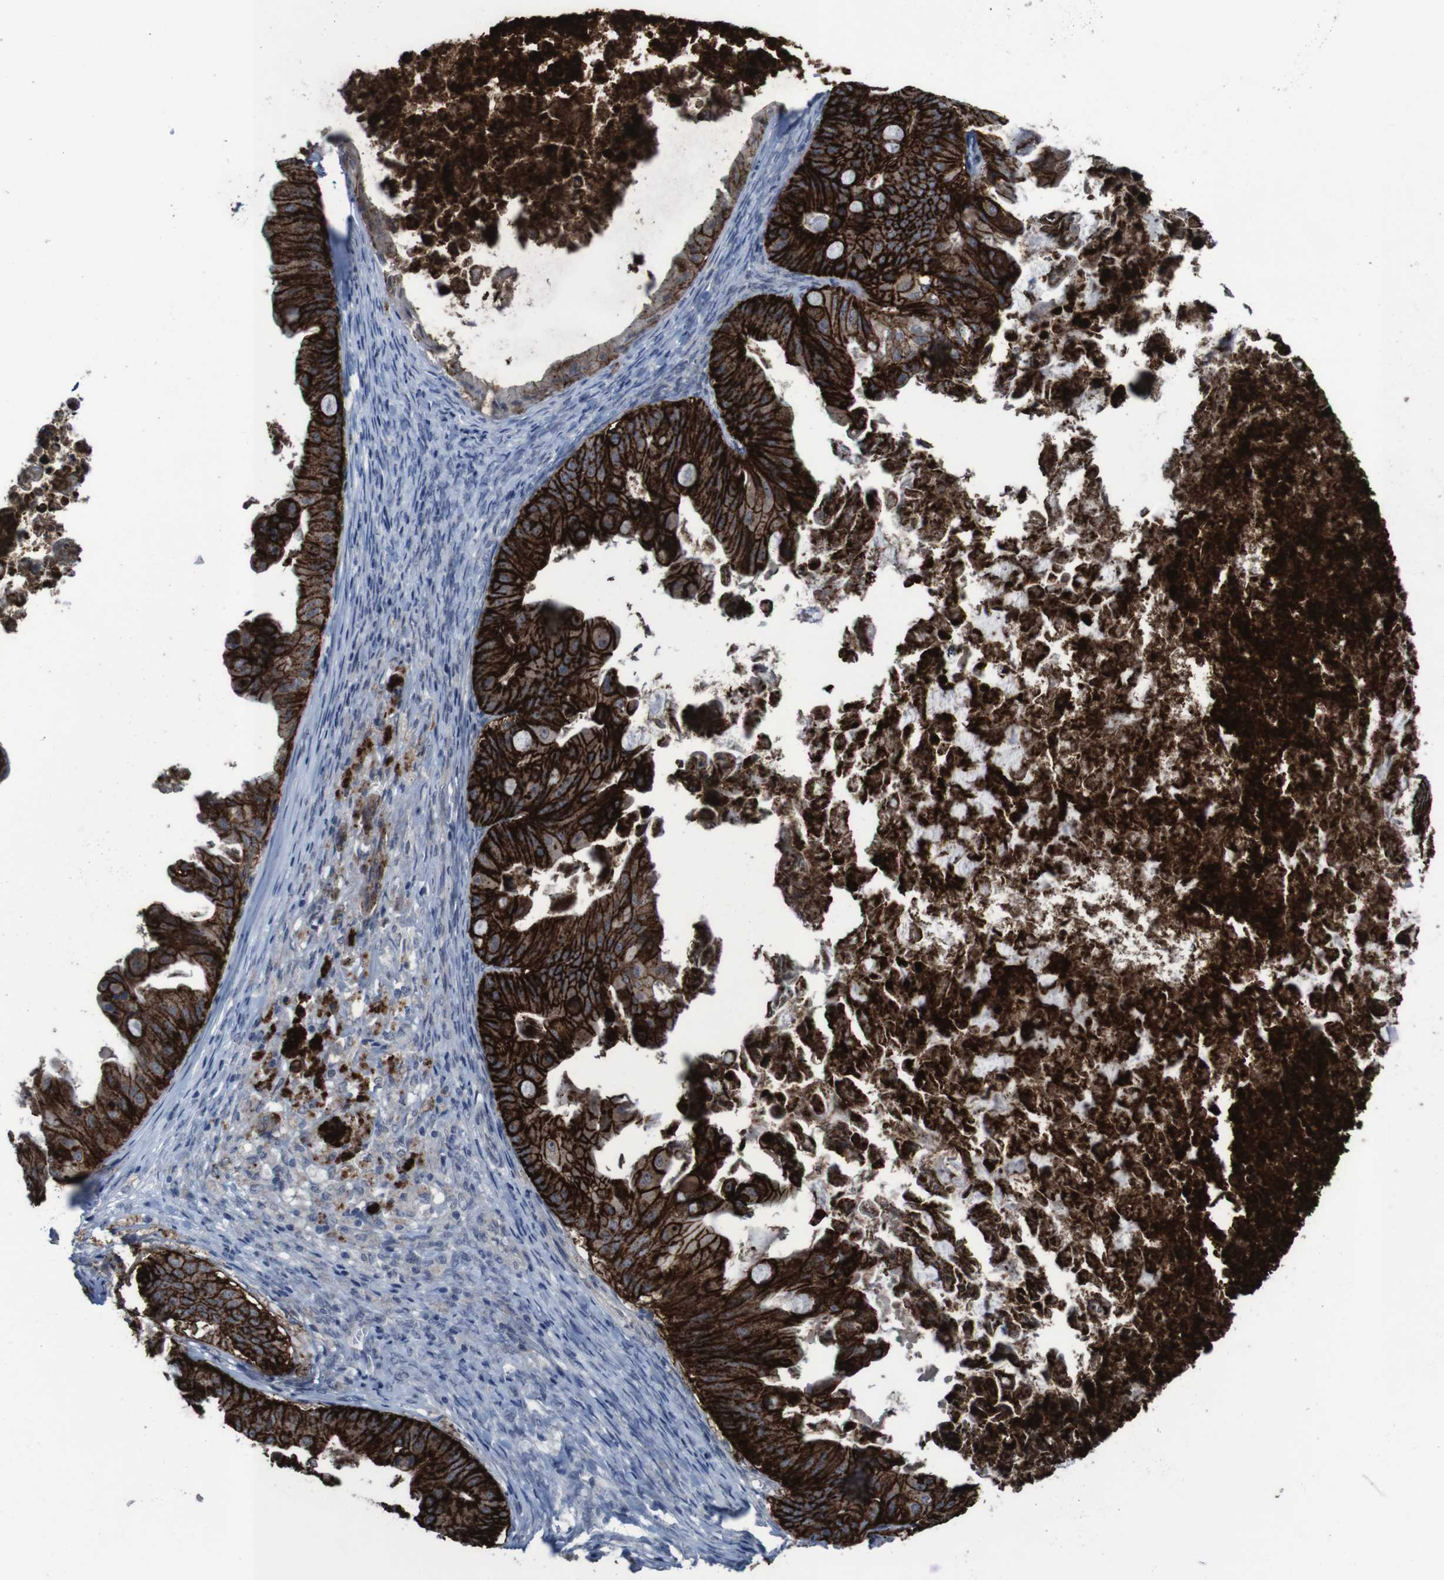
{"staining": {"intensity": "strong", "quantity": ">75%", "location": "cytoplasmic/membranous"}, "tissue": "ovarian cancer", "cell_type": "Tumor cells", "image_type": "cancer", "snomed": [{"axis": "morphology", "description": "Cystadenocarcinoma, mucinous, NOS"}, {"axis": "topography", "description": "Ovary"}], "caption": "Tumor cells exhibit high levels of strong cytoplasmic/membranous expression in about >75% of cells in mucinous cystadenocarcinoma (ovarian). The staining was performed using DAB, with brown indicating positive protein expression. Nuclei are stained blue with hematoxylin.", "gene": "CLDN18", "patient": {"sex": "female", "age": 37}}